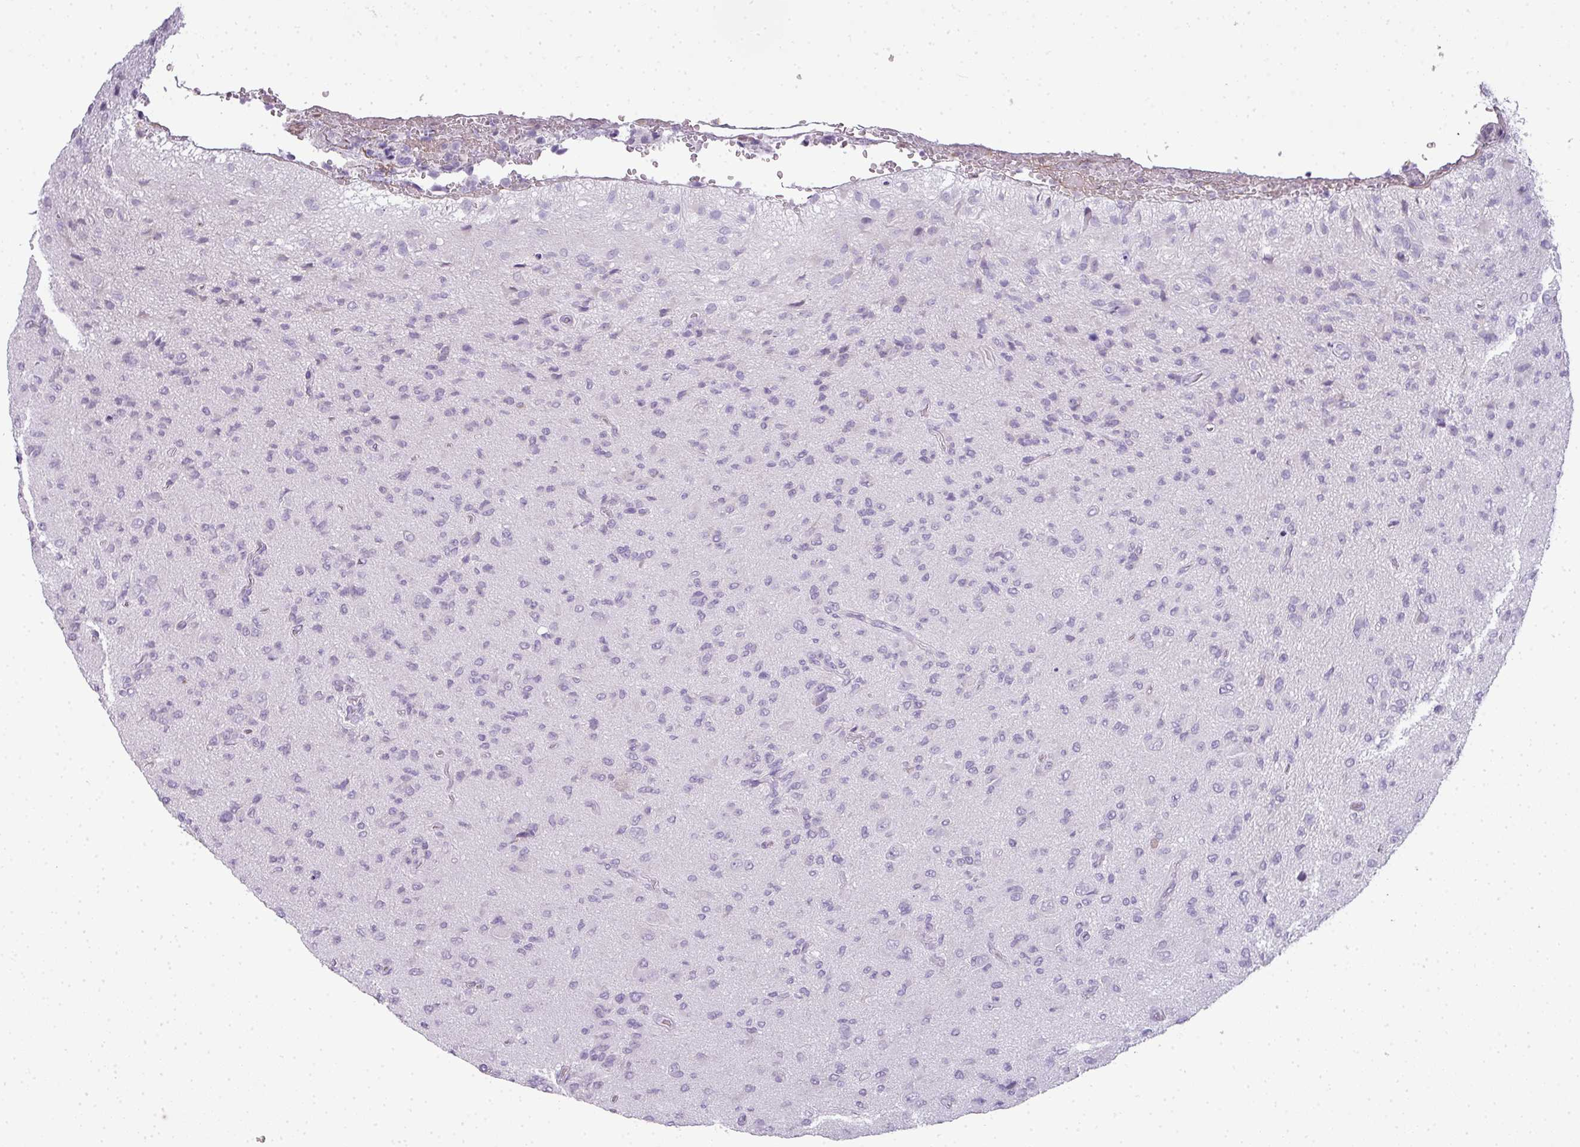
{"staining": {"intensity": "negative", "quantity": "none", "location": "none"}, "tissue": "glioma", "cell_type": "Tumor cells", "image_type": "cancer", "snomed": [{"axis": "morphology", "description": "Glioma, malignant, High grade"}, {"axis": "topography", "description": "Brain"}], "caption": "There is no significant expression in tumor cells of malignant glioma (high-grade).", "gene": "RBMY1F", "patient": {"sex": "male", "age": 36}}